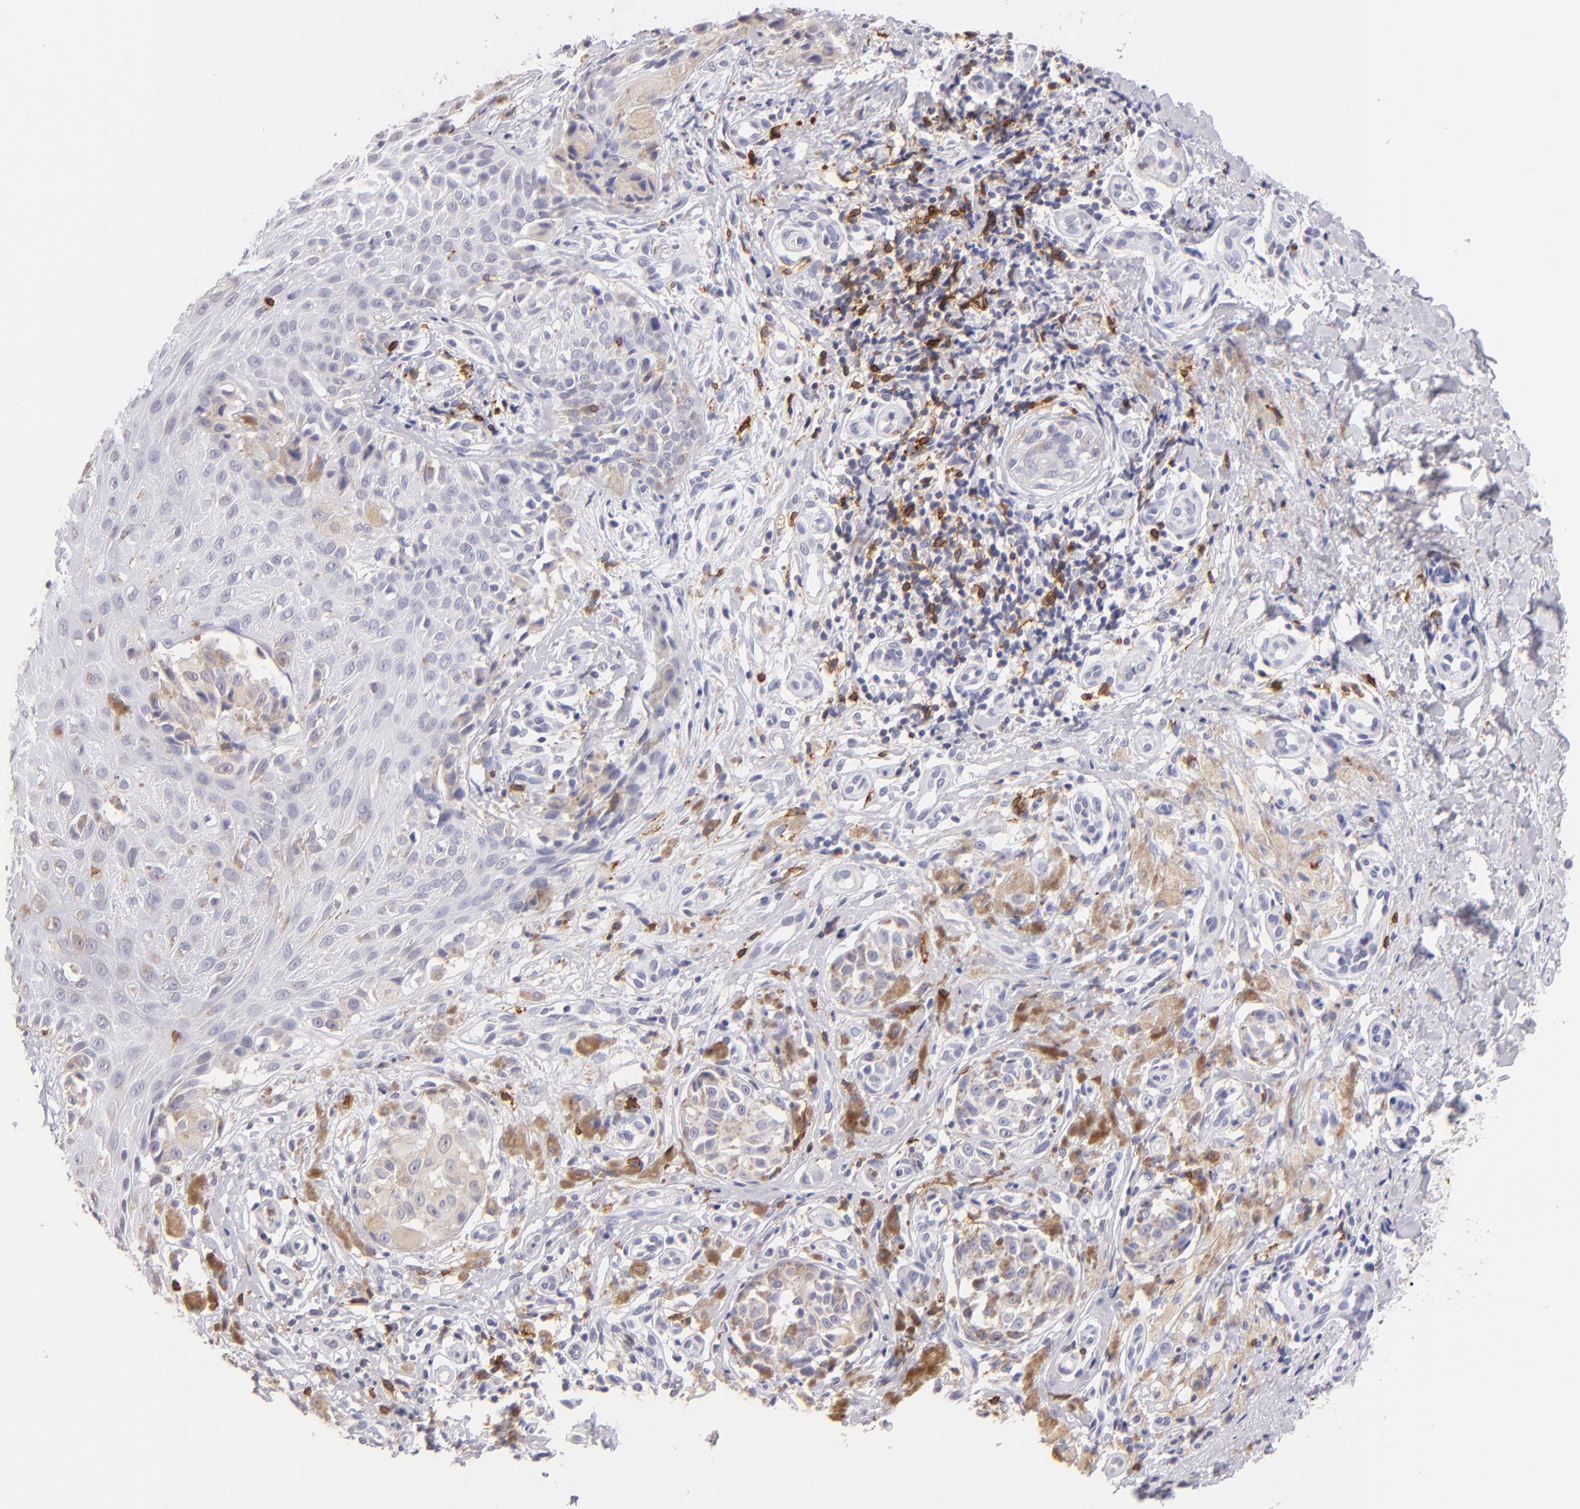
{"staining": {"intensity": "weak", "quantity": "25%-75%", "location": "cytoplasmic/membranous"}, "tissue": "melanoma", "cell_type": "Tumor cells", "image_type": "cancer", "snomed": [{"axis": "morphology", "description": "Malignant melanoma, NOS"}, {"axis": "topography", "description": "Skin"}], "caption": "Weak cytoplasmic/membranous staining is identified in approximately 25%-75% of tumor cells in melanoma.", "gene": "IL2RA", "patient": {"sex": "male", "age": 67}}